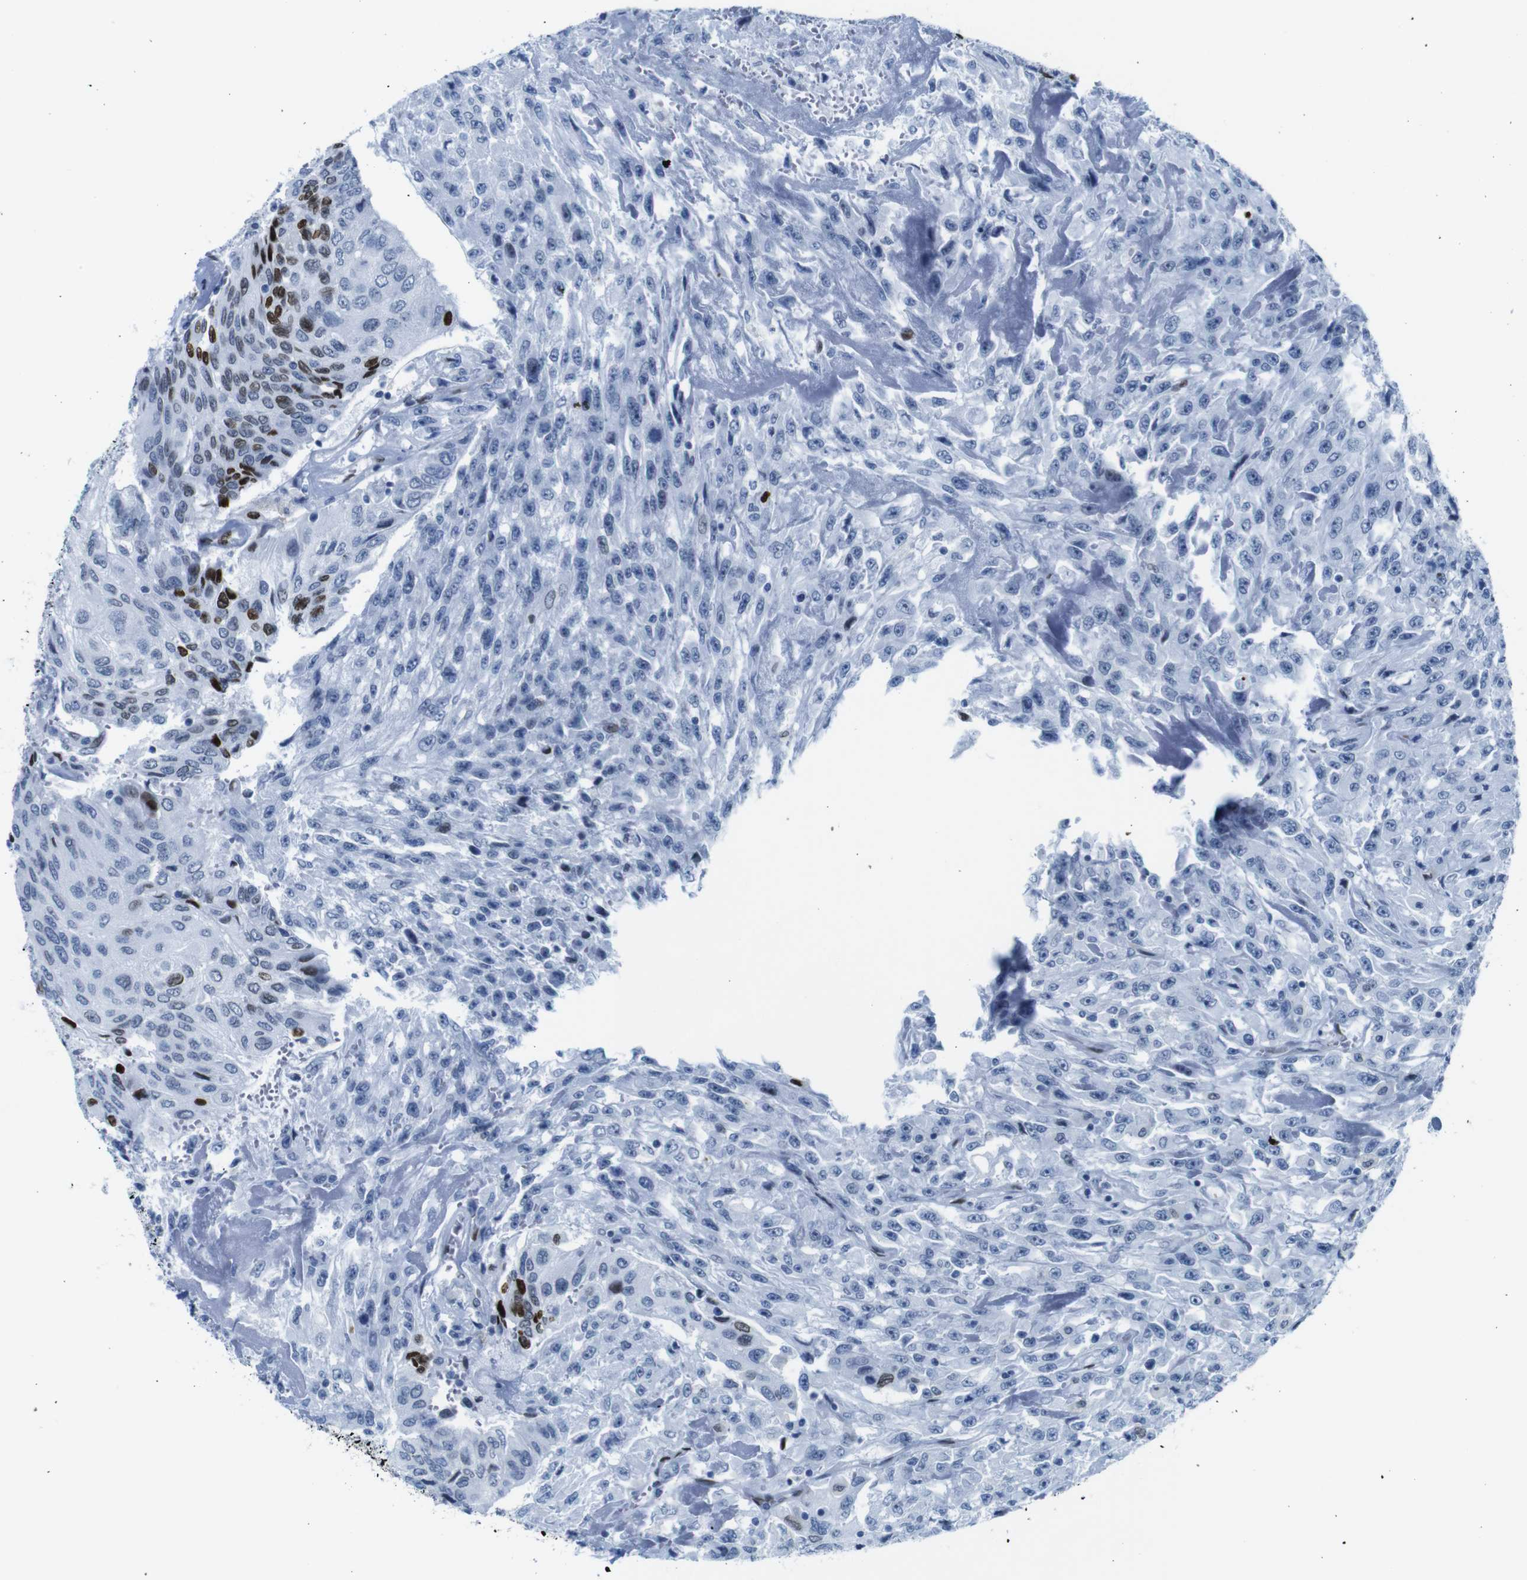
{"staining": {"intensity": "strong", "quantity": "<25%", "location": "nuclear"}, "tissue": "urothelial cancer", "cell_type": "Tumor cells", "image_type": "cancer", "snomed": [{"axis": "morphology", "description": "Urothelial carcinoma, High grade"}, {"axis": "topography", "description": "Urinary bladder"}], "caption": "Brown immunohistochemical staining in urothelial cancer displays strong nuclear positivity in about <25% of tumor cells.", "gene": "NPIPB15", "patient": {"sex": "male", "age": 66}}